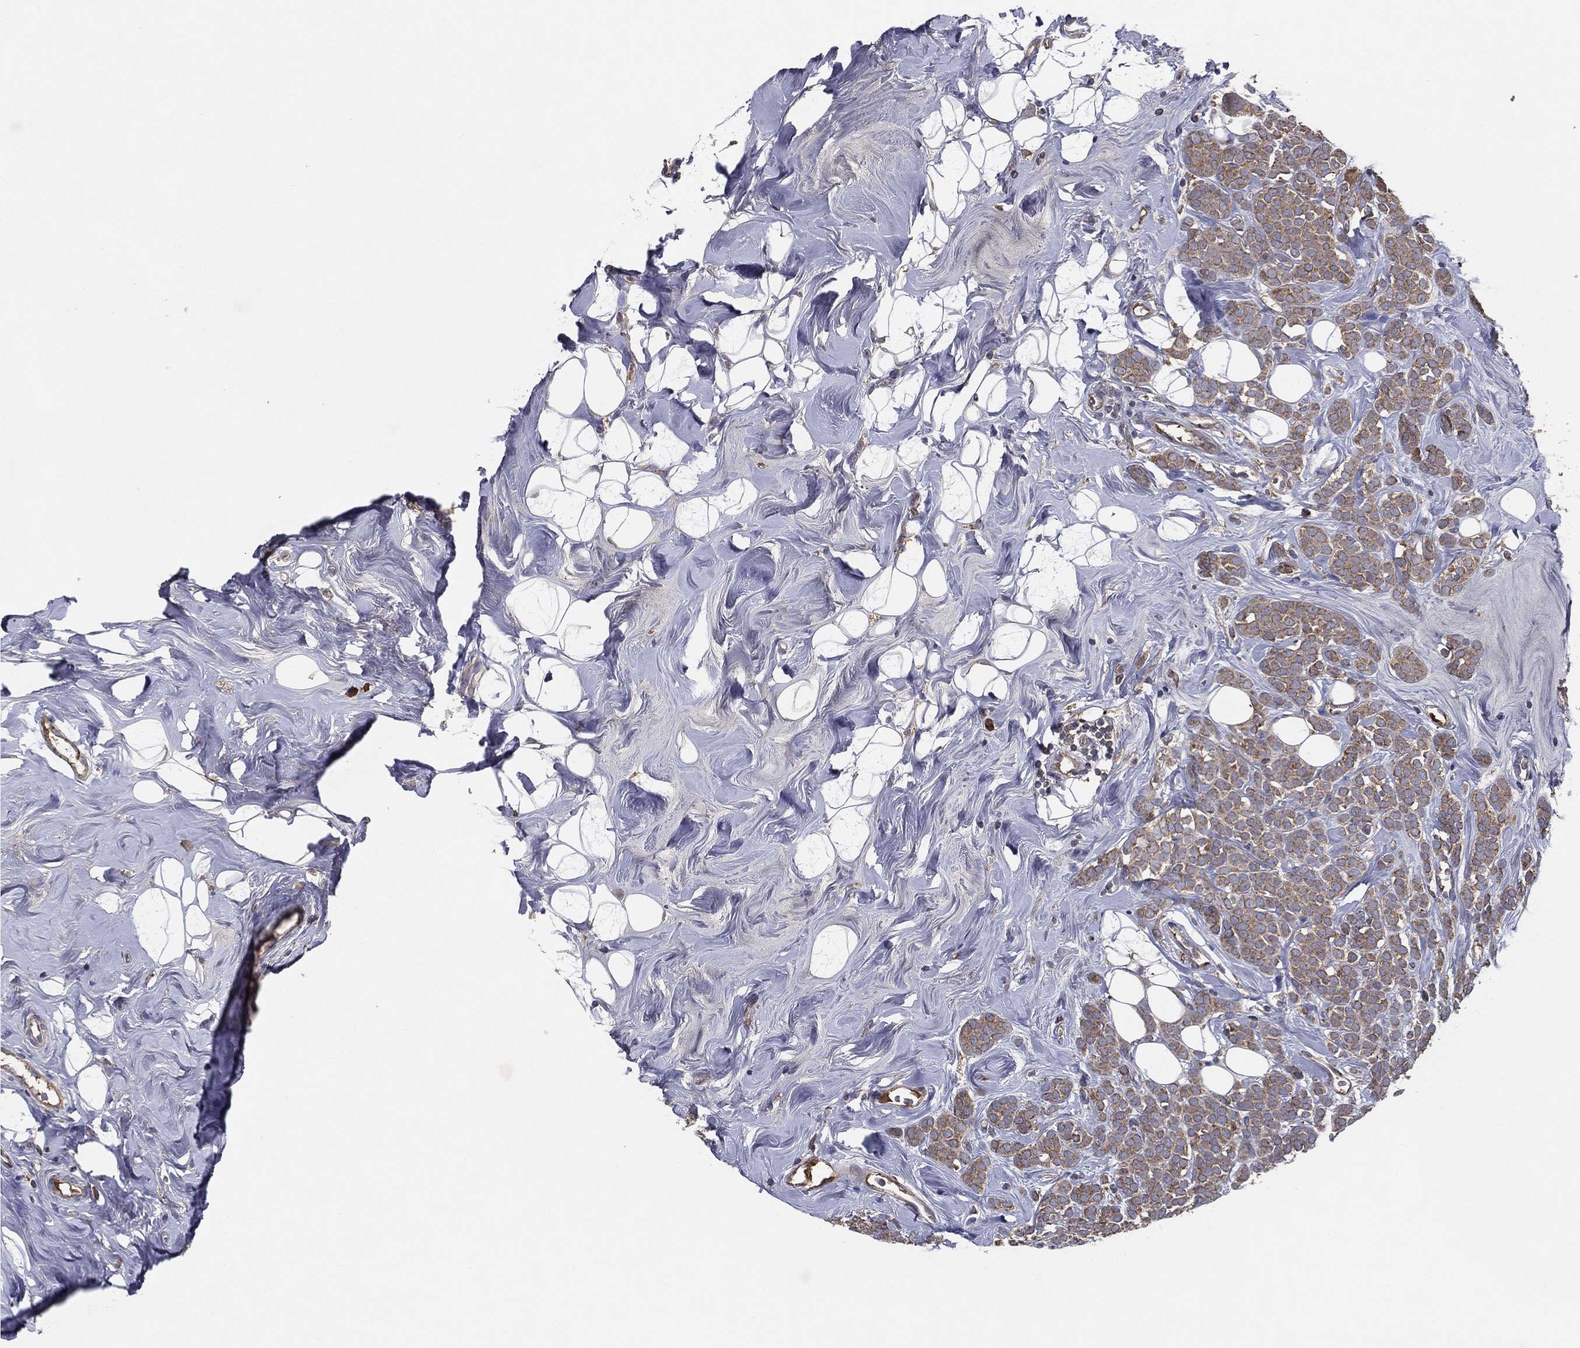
{"staining": {"intensity": "moderate", "quantity": ">75%", "location": "cytoplasmic/membranous"}, "tissue": "breast cancer", "cell_type": "Tumor cells", "image_type": "cancer", "snomed": [{"axis": "morphology", "description": "Lobular carcinoma"}, {"axis": "topography", "description": "Breast"}], "caption": "Brown immunohistochemical staining in breast lobular carcinoma shows moderate cytoplasmic/membranous positivity in about >75% of tumor cells.", "gene": "MT-ND1", "patient": {"sex": "female", "age": 49}}